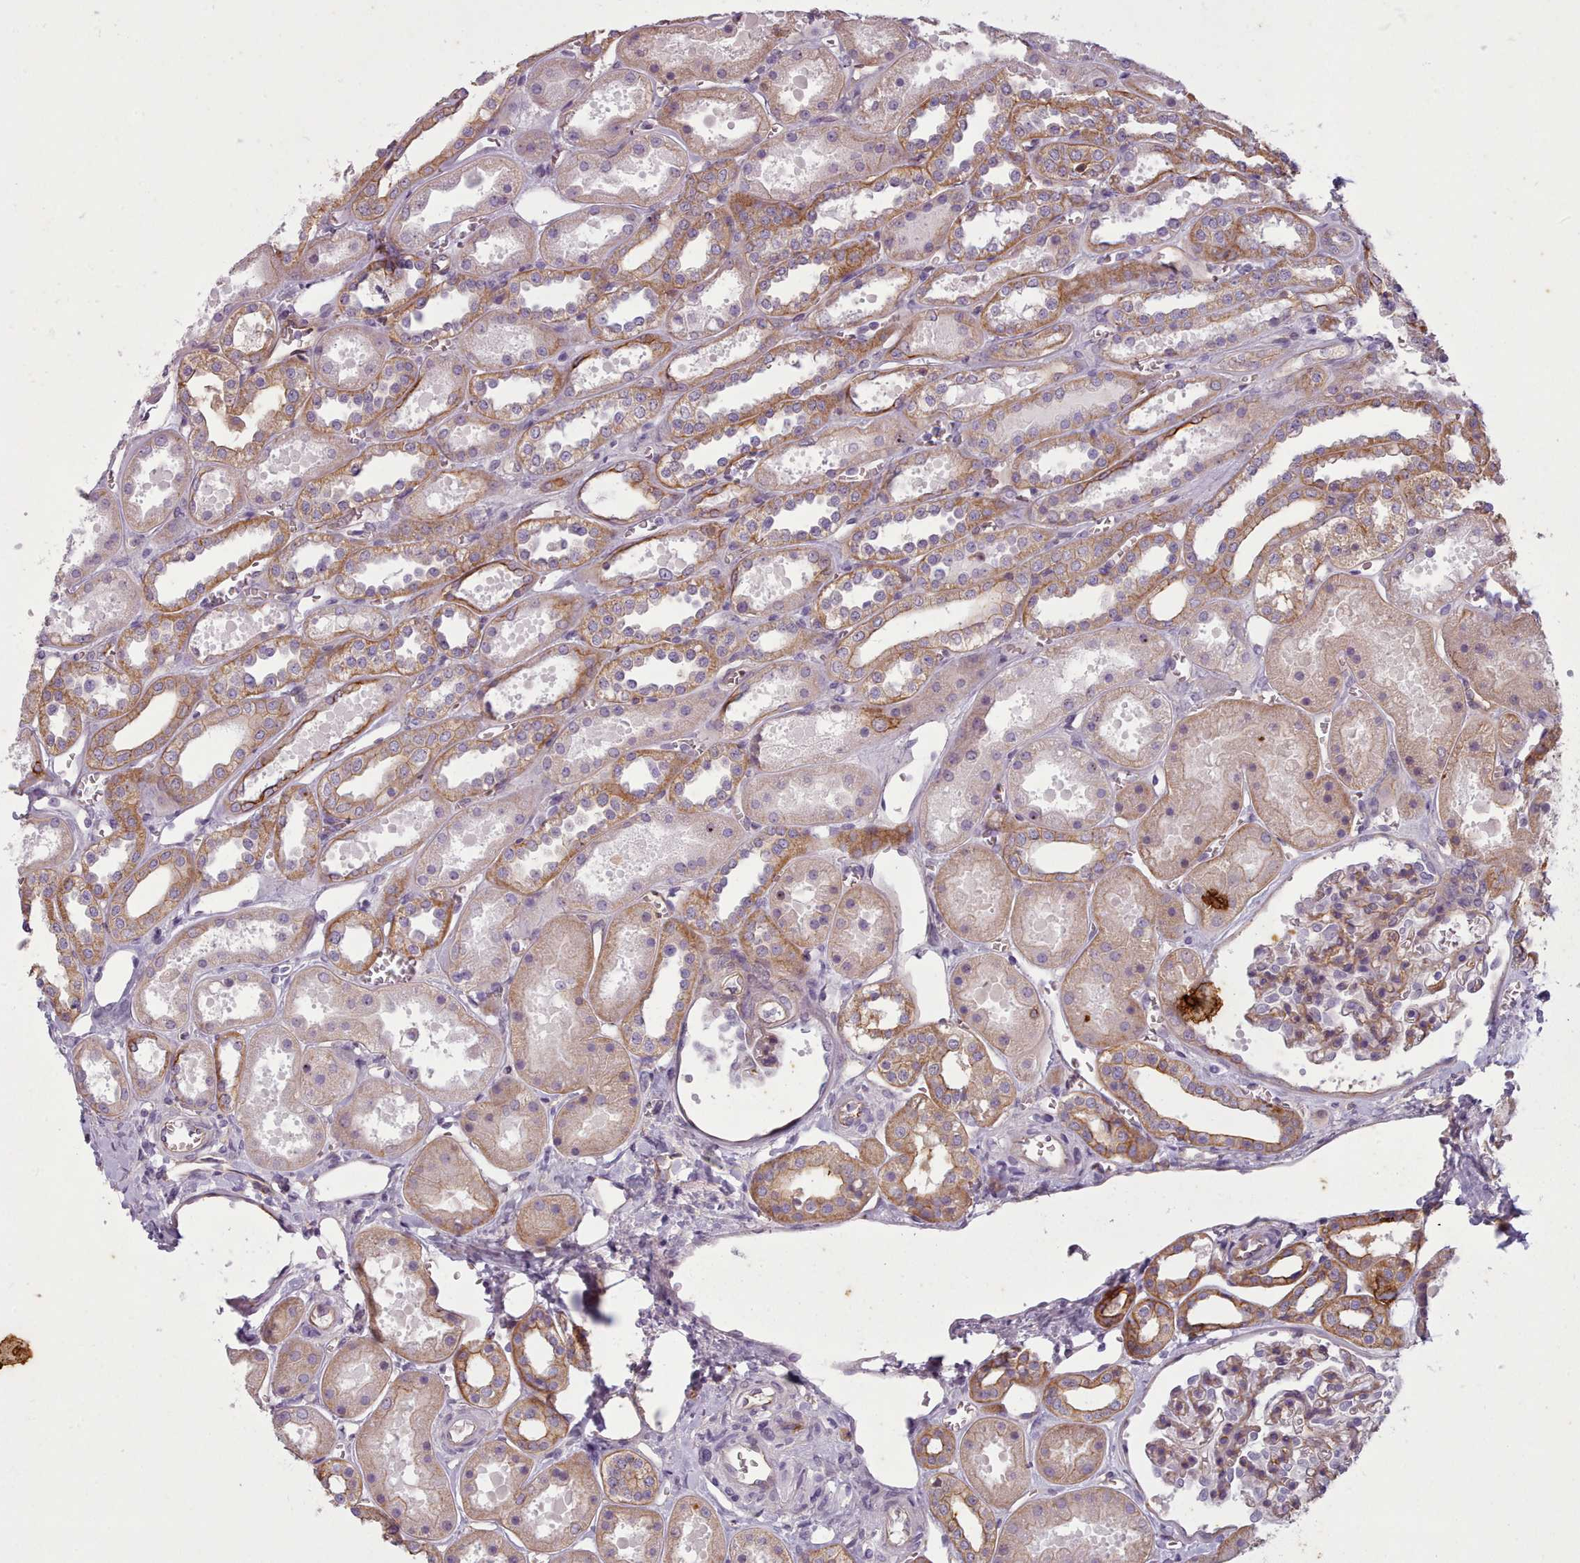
{"staining": {"intensity": "weak", "quantity": "<25%", "location": "cytoplasmic/membranous"}, "tissue": "kidney", "cell_type": "Cells in glomeruli", "image_type": "normal", "snomed": [{"axis": "morphology", "description": "Normal tissue, NOS"}, {"axis": "topography", "description": "Kidney"}], "caption": "High power microscopy image of an immunohistochemistry histopathology image of normal kidney, revealing no significant positivity in cells in glomeruli. (Brightfield microscopy of DAB IHC at high magnification).", "gene": "PLD4", "patient": {"sex": "female", "age": 41}}